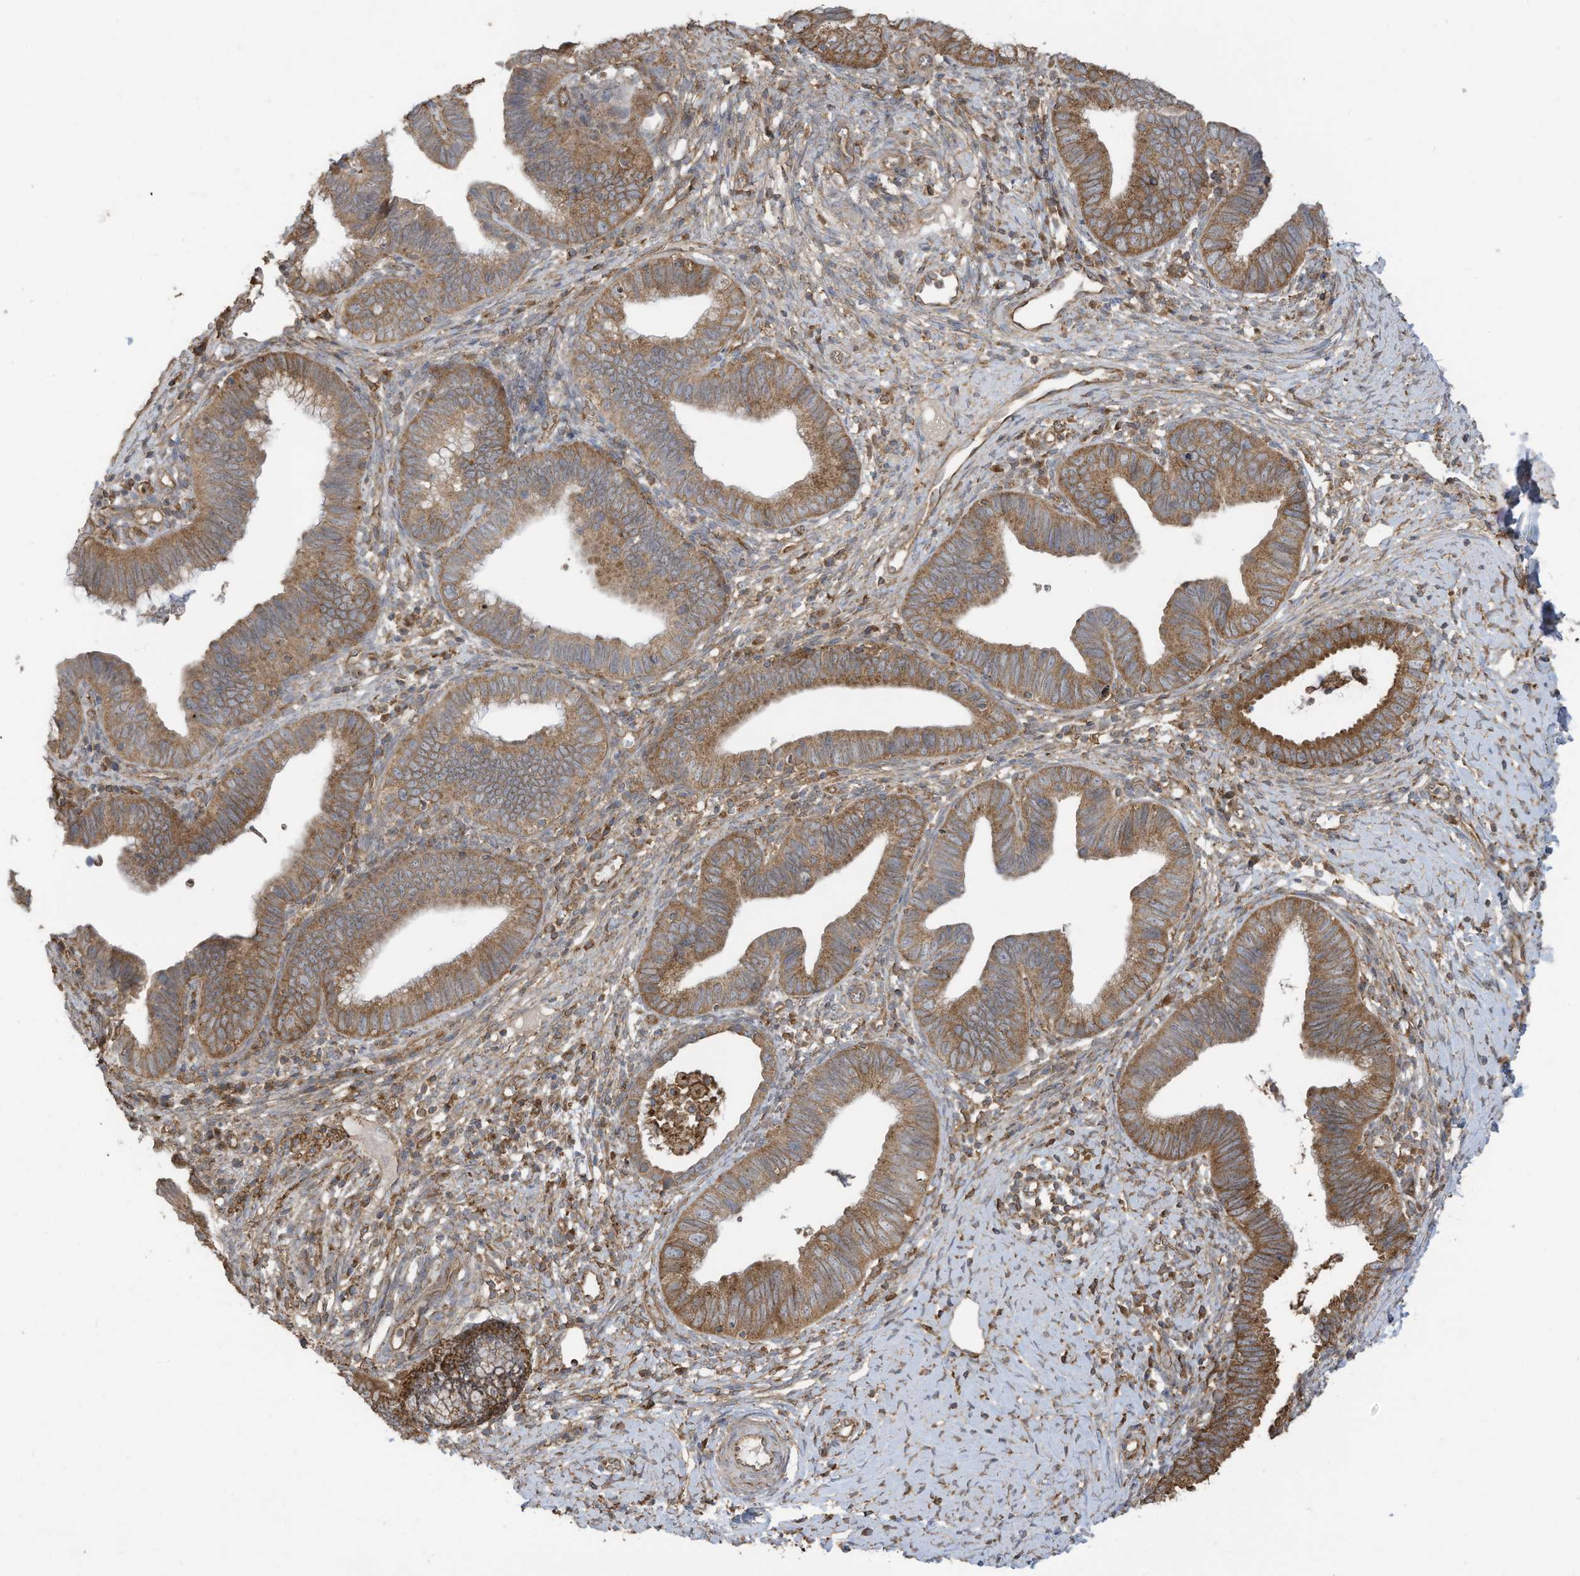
{"staining": {"intensity": "moderate", "quantity": ">75%", "location": "cytoplasmic/membranous"}, "tissue": "cervical cancer", "cell_type": "Tumor cells", "image_type": "cancer", "snomed": [{"axis": "morphology", "description": "Adenocarcinoma, NOS"}, {"axis": "topography", "description": "Cervix"}], "caption": "Human cervical cancer stained with a brown dye displays moderate cytoplasmic/membranous positive expression in approximately >75% of tumor cells.", "gene": "CGAS", "patient": {"sex": "female", "age": 36}}